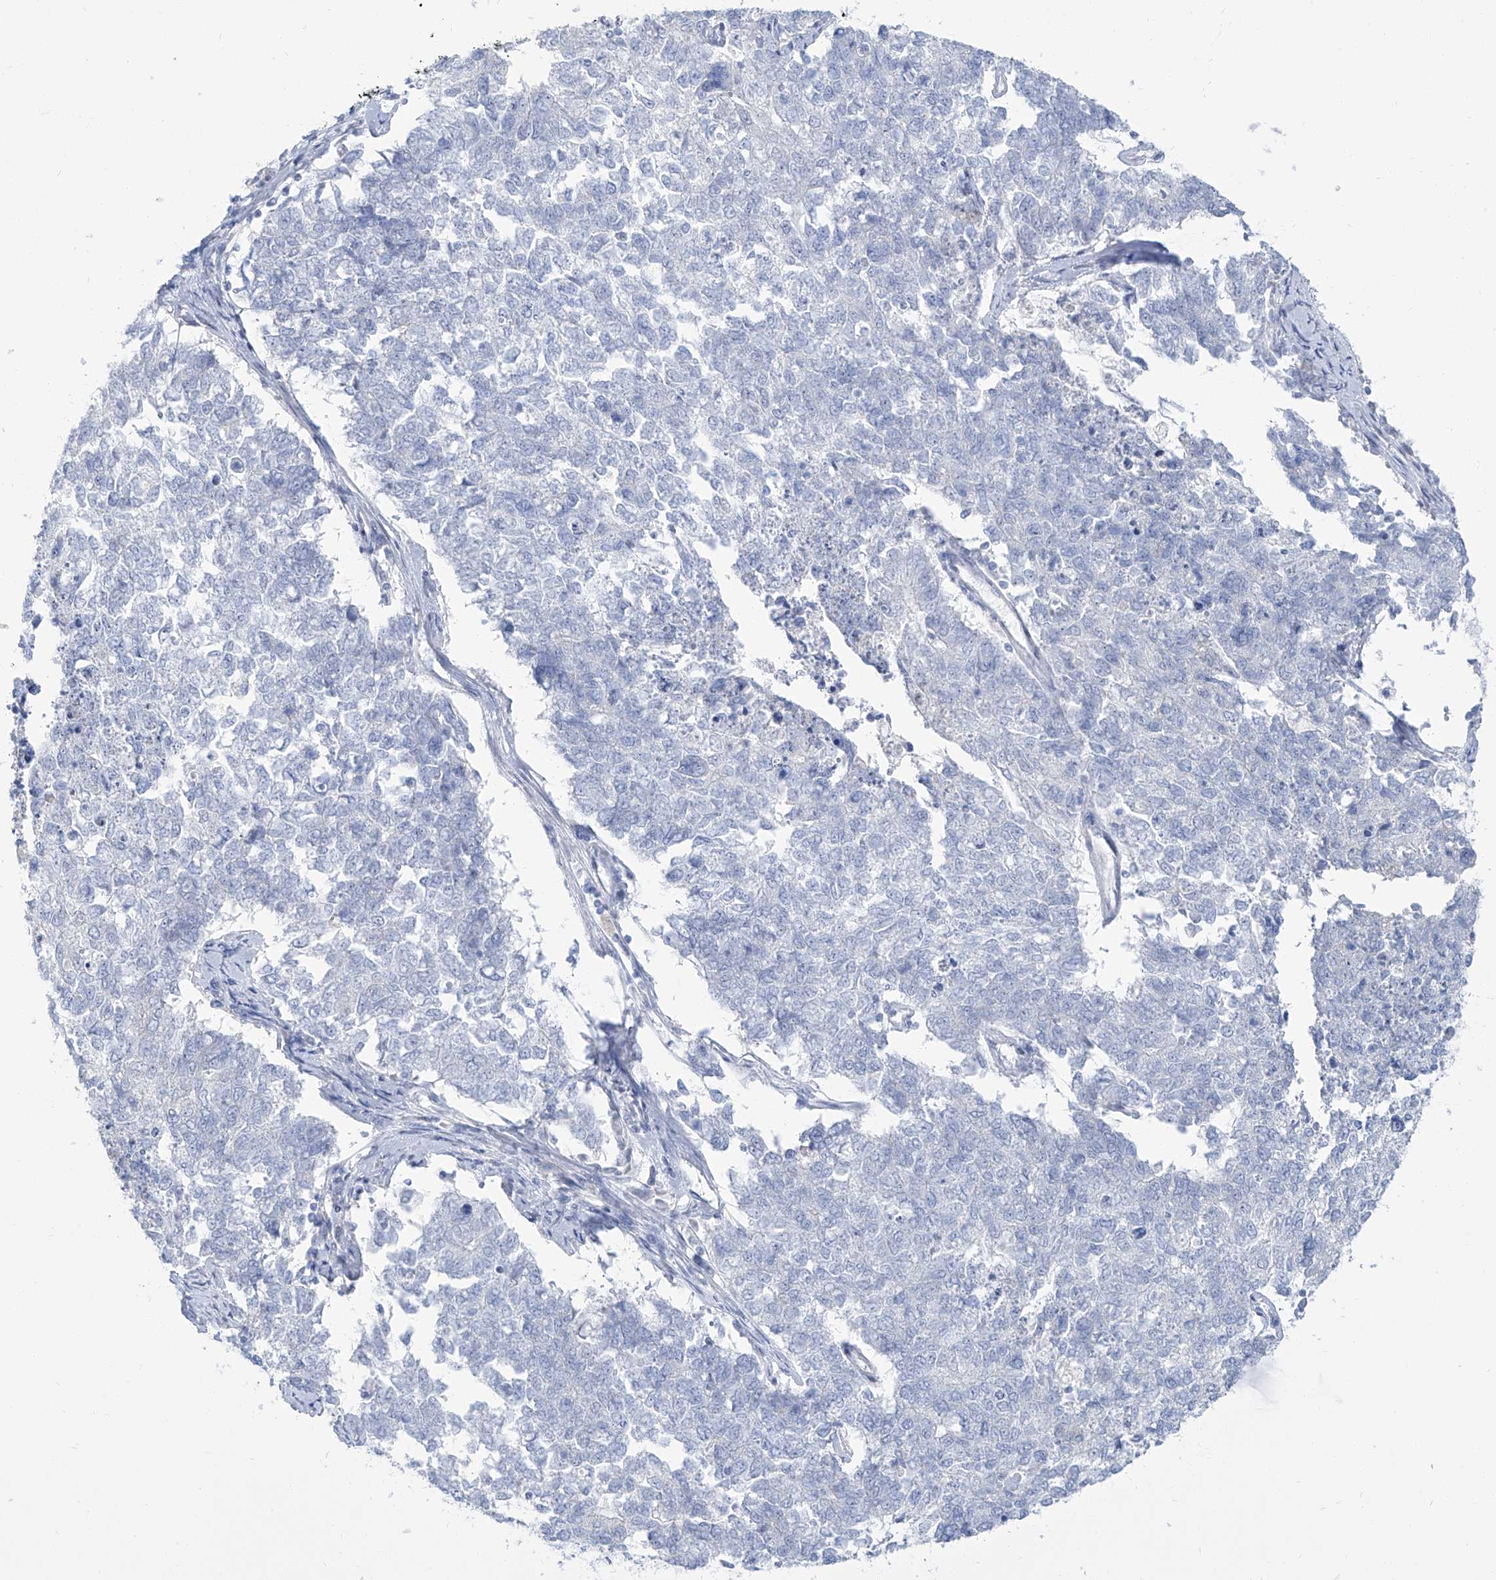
{"staining": {"intensity": "negative", "quantity": "none", "location": "none"}, "tissue": "cervical cancer", "cell_type": "Tumor cells", "image_type": "cancer", "snomed": [{"axis": "morphology", "description": "Squamous cell carcinoma, NOS"}, {"axis": "topography", "description": "Cervix"}], "caption": "The immunohistochemistry histopathology image has no significant positivity in tumor cells of cervical cancer (squamous cell carcinoma) tissue.", "gene": "TXLNB", "patient": {"sex": "female", "age": 63}}